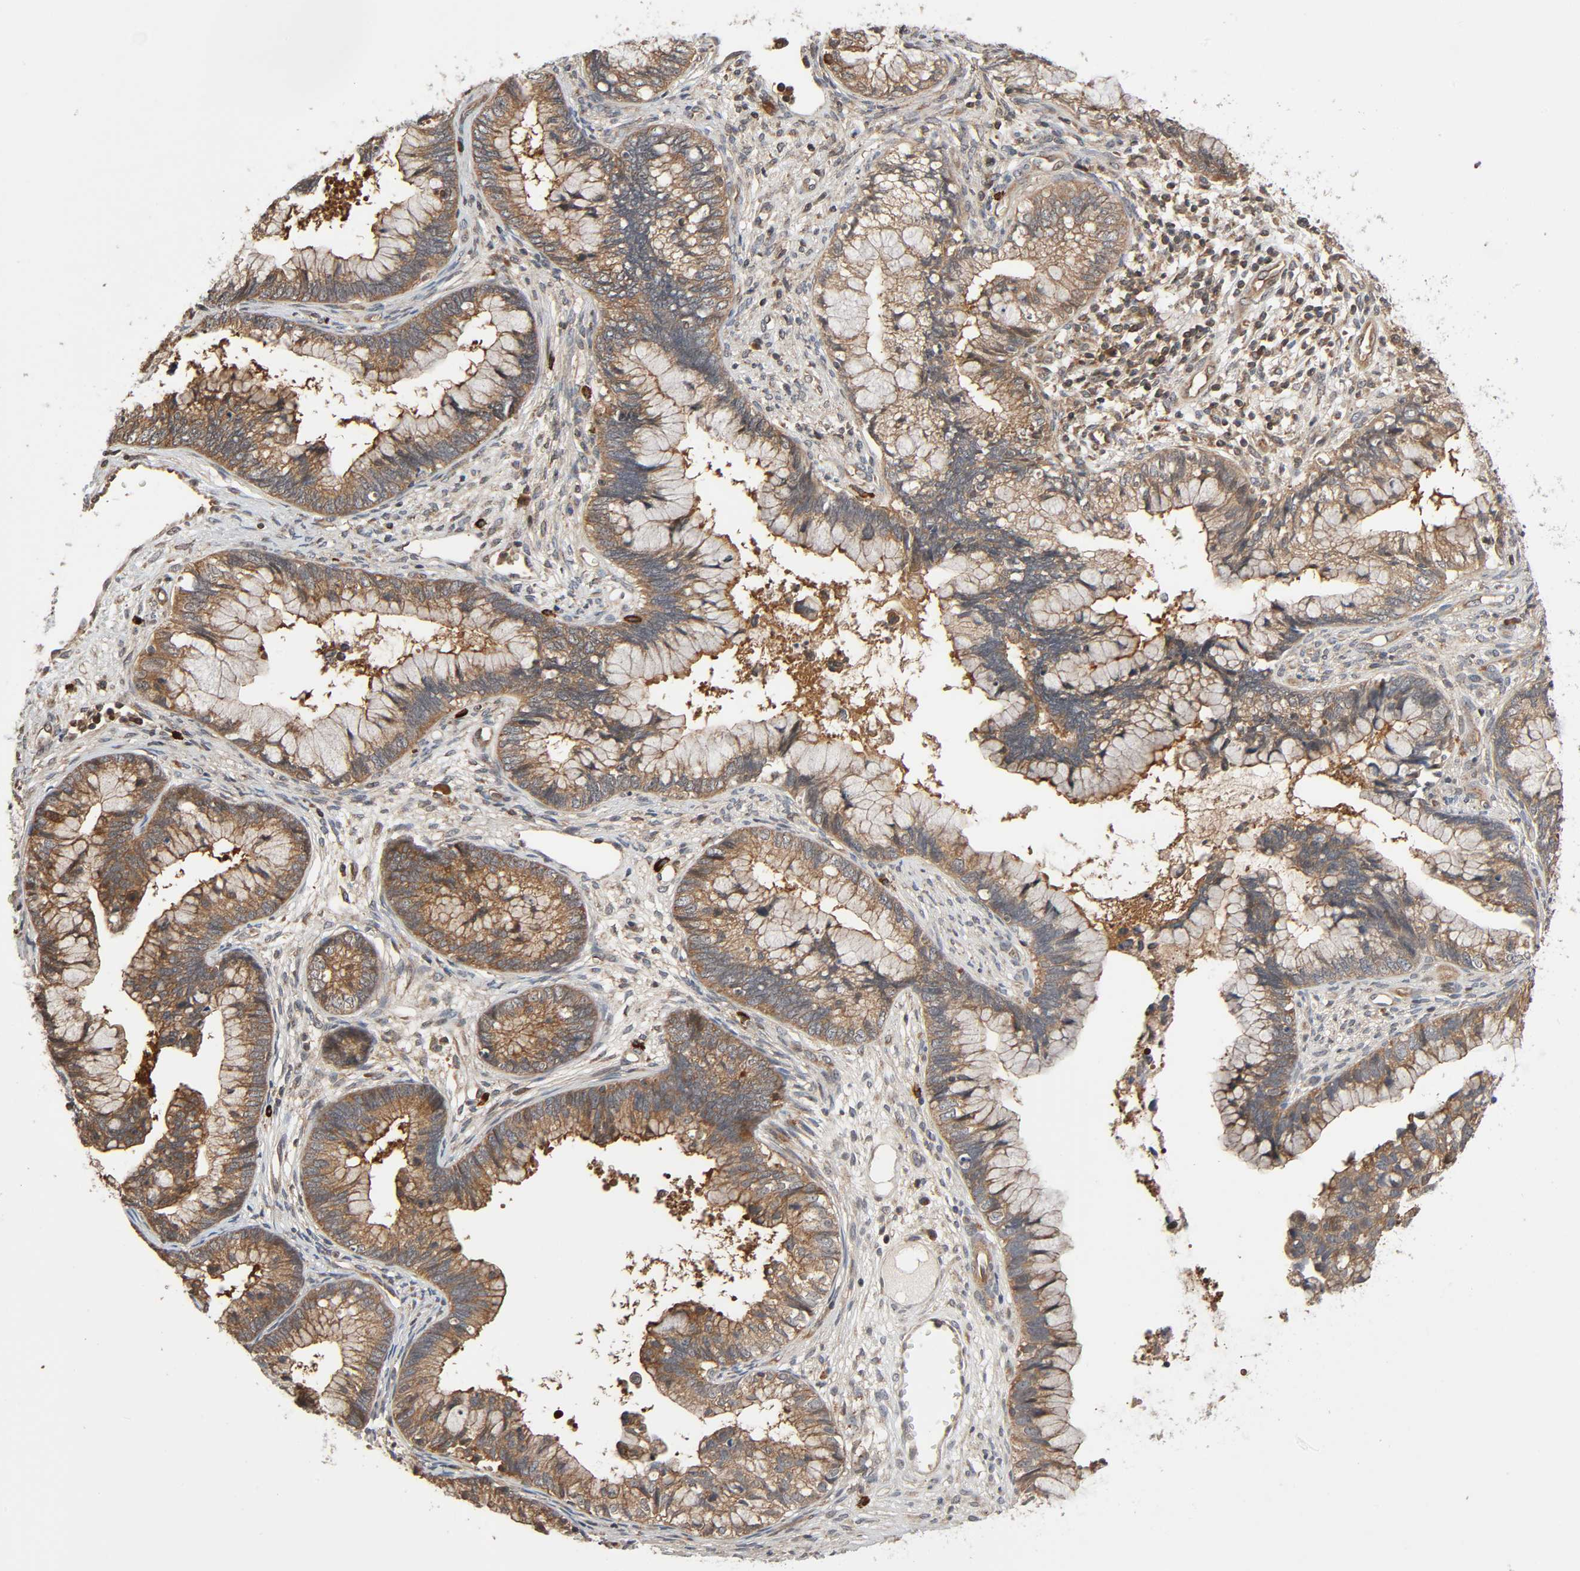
{"staining": {"intensity": "moderate", "quantity": ">75%", "location": "cytoplasmic/membranous"}, "tissue": "cervical cancer", "cell_type": "Tumor cells", "image_type": "cancer", "snomed": [{"axis": "morphology", "description": "Adenocarcinoma, NOS"}, {"axis": "topography", "description": "Cervix"}], "caption": "DAB (3,3'-diaminobenzidine) immunohistochemical staining of cervical cancer (adenocarcinoma) shows moderate cytoplasmic/membranous protein expression in approximately >75% of tumor cells.", "gene": "PPP2R1B", "patient": {"sex": "female", "age": 44}}